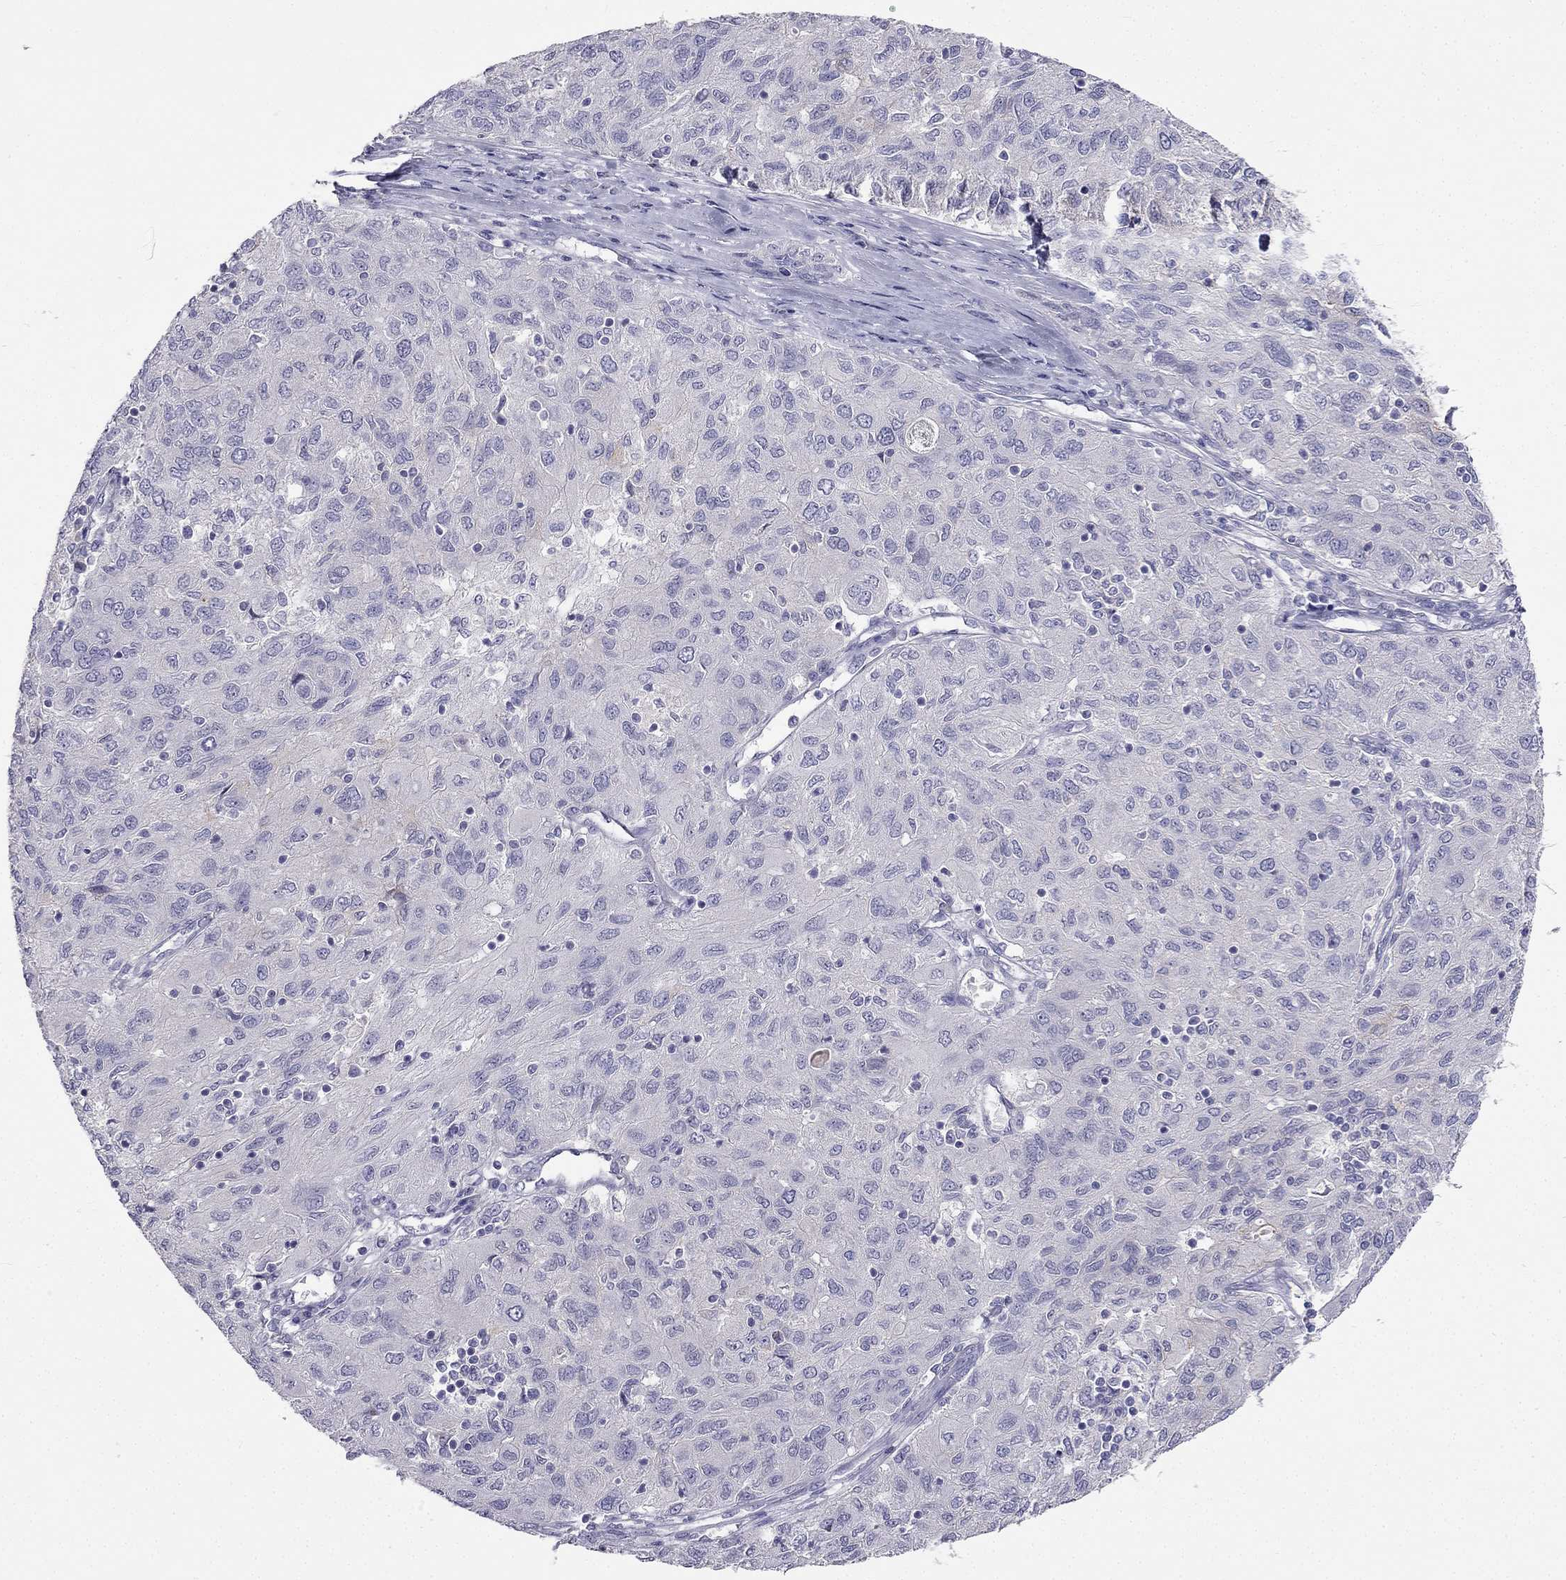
{"staining": {"intensity": "negative", "quantity": "none", "location": "none"}, "tissue": "ovarian cancer", "cell_type": "Tumor cells", "image_type": "cancer", "snomed": [{"axis": "morphology", "description": "Carcinoma, endometroid"}, {"axis": "topography", "description": "Ovary"}], "caption": "Micrograph shows no protein expression in tumor cells of endometroid carcinoma (ovarian) tissue.", "gene": "C16orf89", "patient": {"sex": "female", "age": 50}}